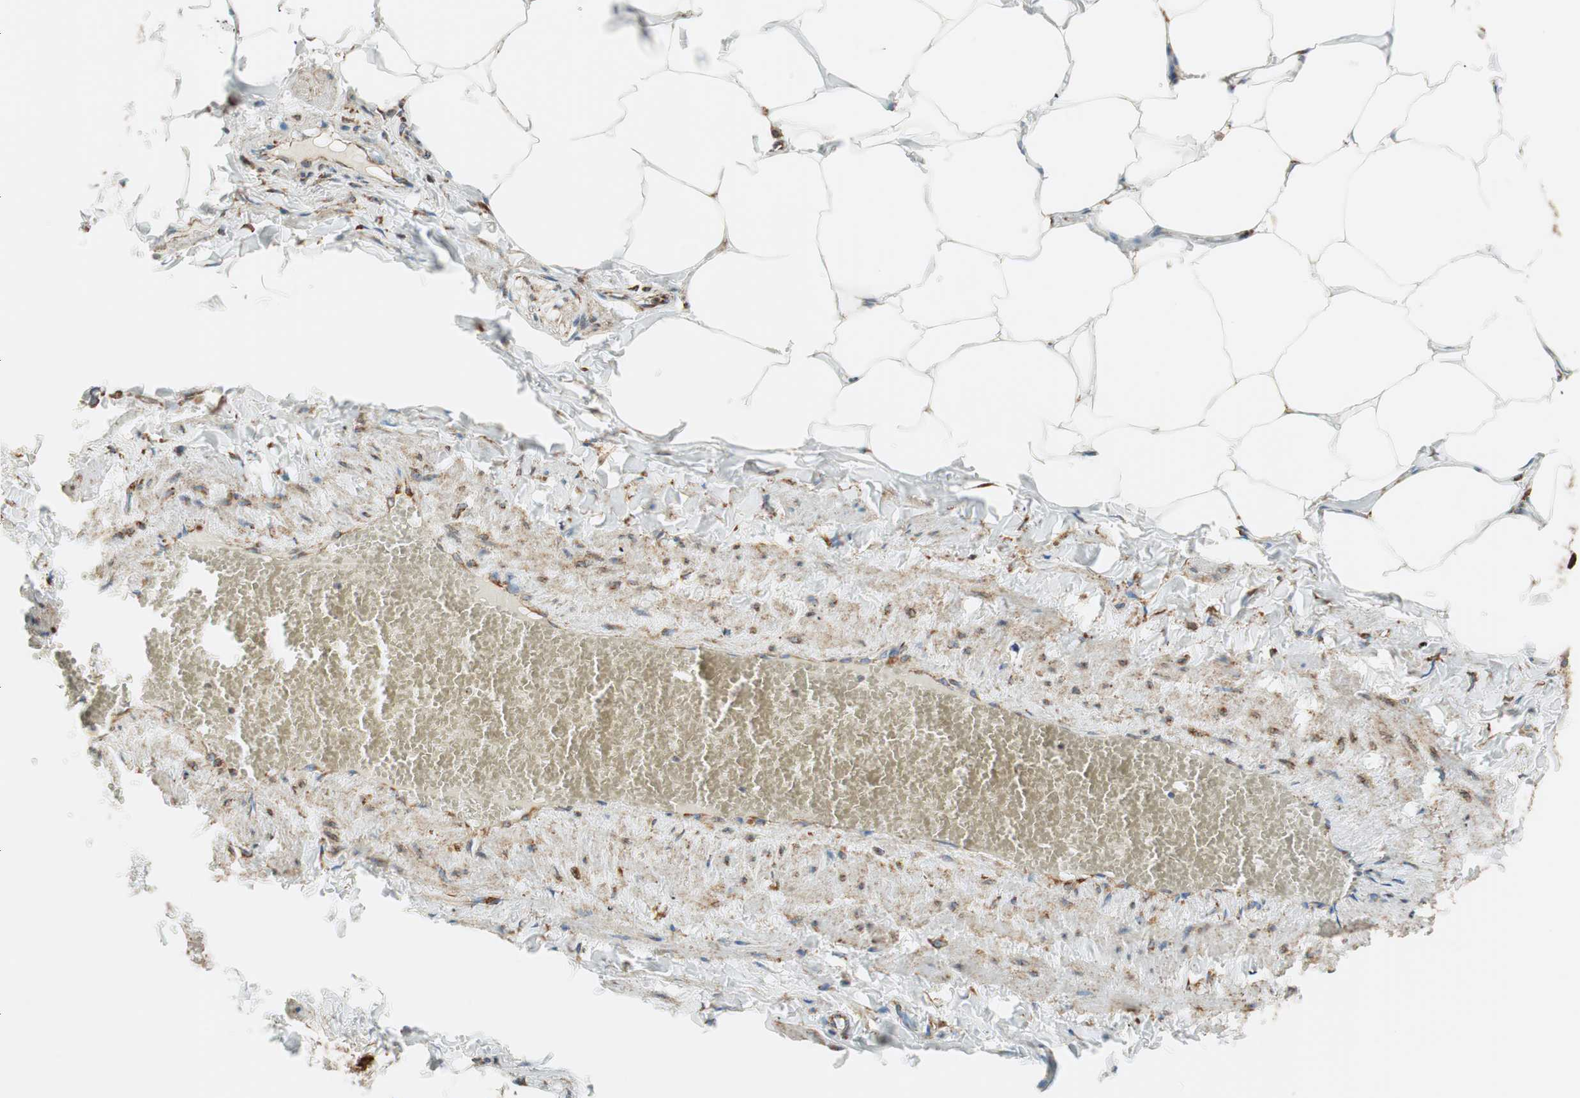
{"staining": {"intensity": "weak", "quantity": ">75%", "location": "cytoplasmic/membranous"}, "tissue": "adipose tissue", "cell_type": "Adipocytes", "image_type": "normal", "snomed": [{"axis": "morphology", "description": "Normal tissue, NOS"}, {"axis": "topography", "description": "Vascular tissue"}], "caption": "Immunohistochemistry (IHC) of normal human adipose tissue reveals low levels of weak cytoplasmic/membranous expression in approximately >75% of adipocytes. The staining is performed using DAB brown chromogen to label protein expression. The nuclei are counter-stained blue using hematoxylin.", "gene": "PRKCSH", "patient": {"sex": "male", "age": 41}}